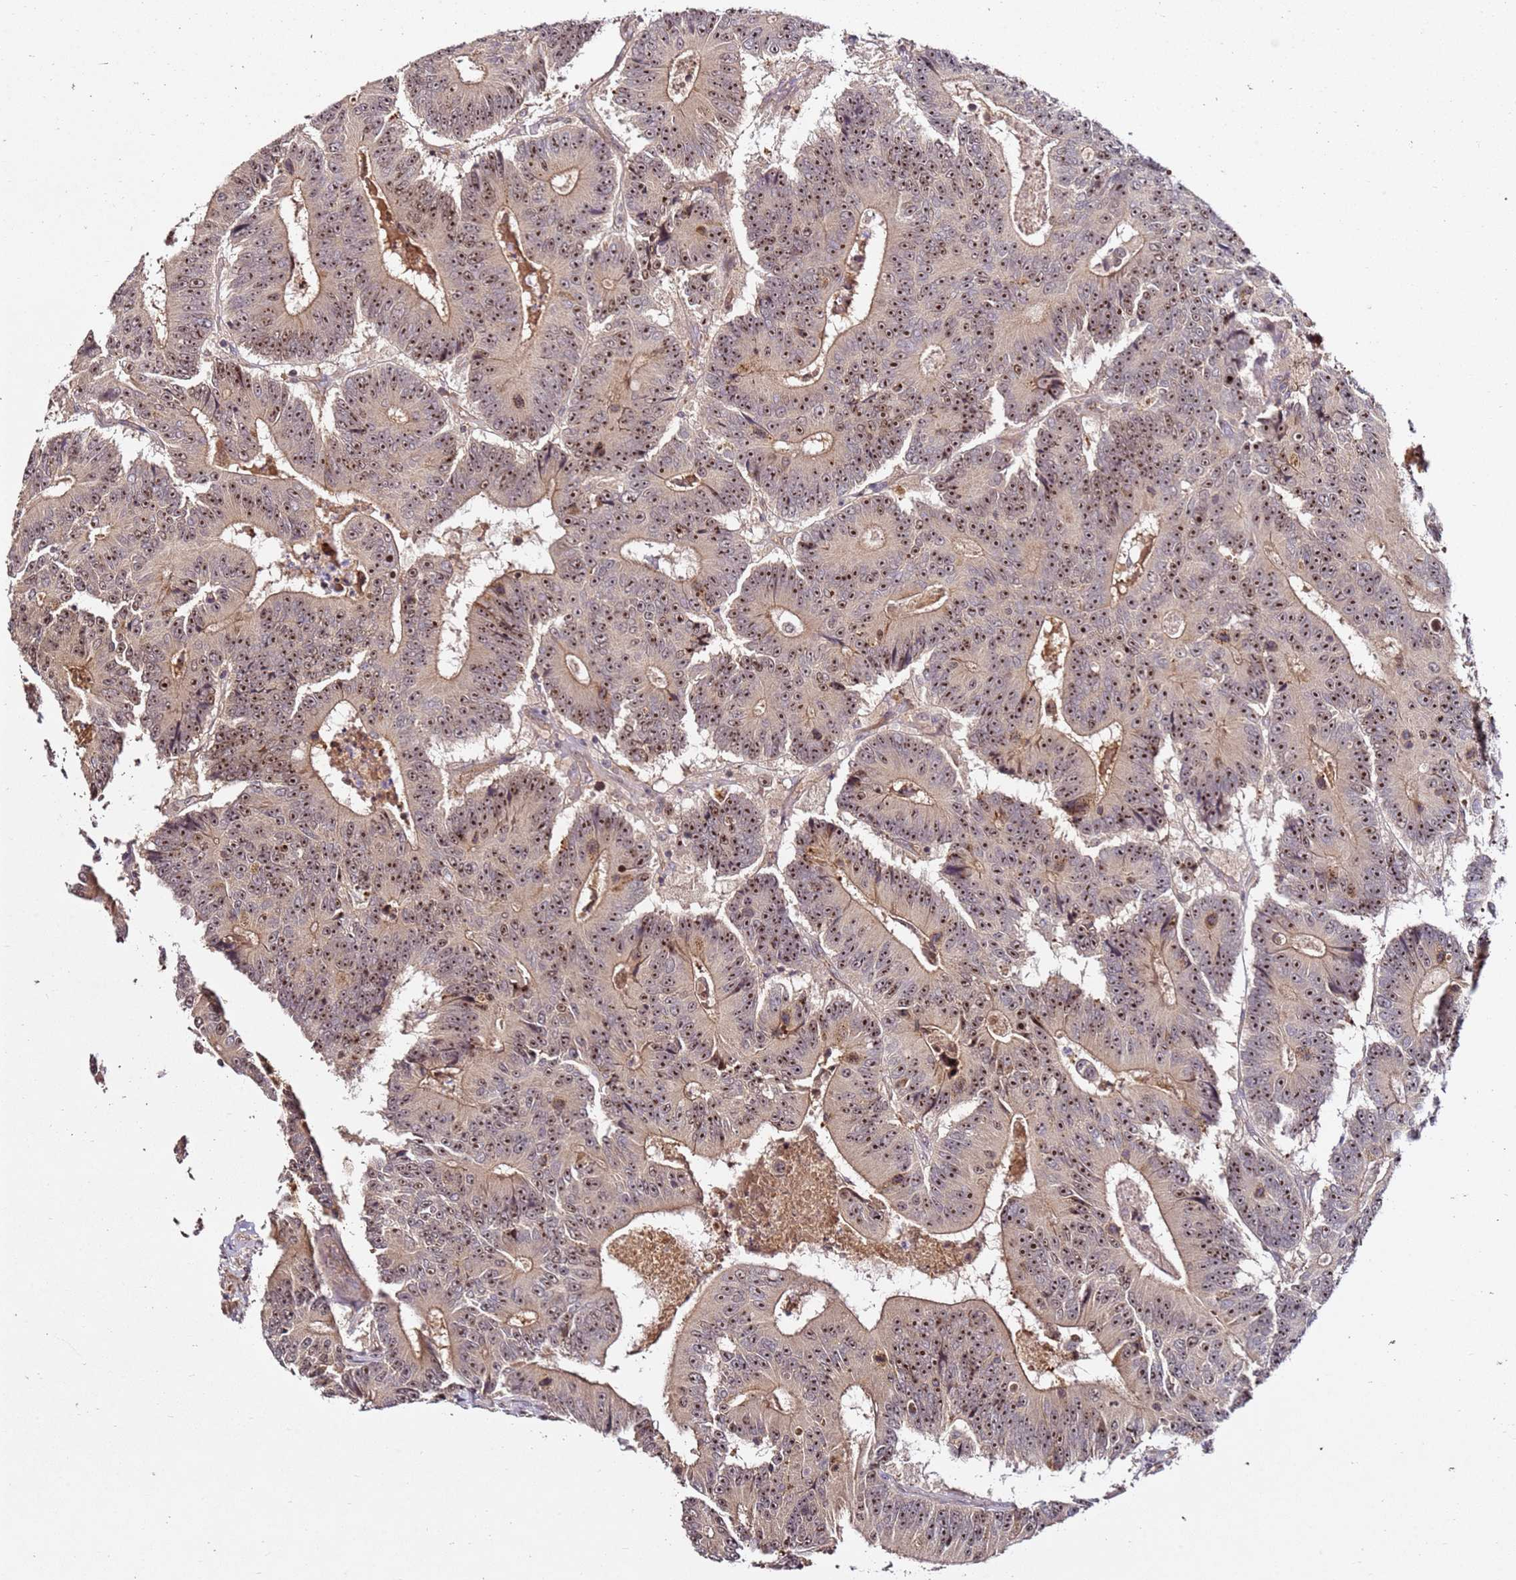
{"staining": {"intensity": "strong", "quantity": ">75%", "location": "cytoplasmic/membranous,nuclear"}, "tissue": "colorectal cancer", "cell_type": "Tumor cells", "image_type": "cancer", "snomed": [{"axis": "morphology", "description": "Adenocarcinoma, NOS"}, {"axis": "topography", "description": "Colon"}], "caption": "Tumor cells reveal high levels of strong cytoplasmic/membranous and nuclear expression in approximately >75% of cells in adenocarcinoma (colorectal).", "gene": "DDX27", "patient": {"sex": "male", "age": 83}}